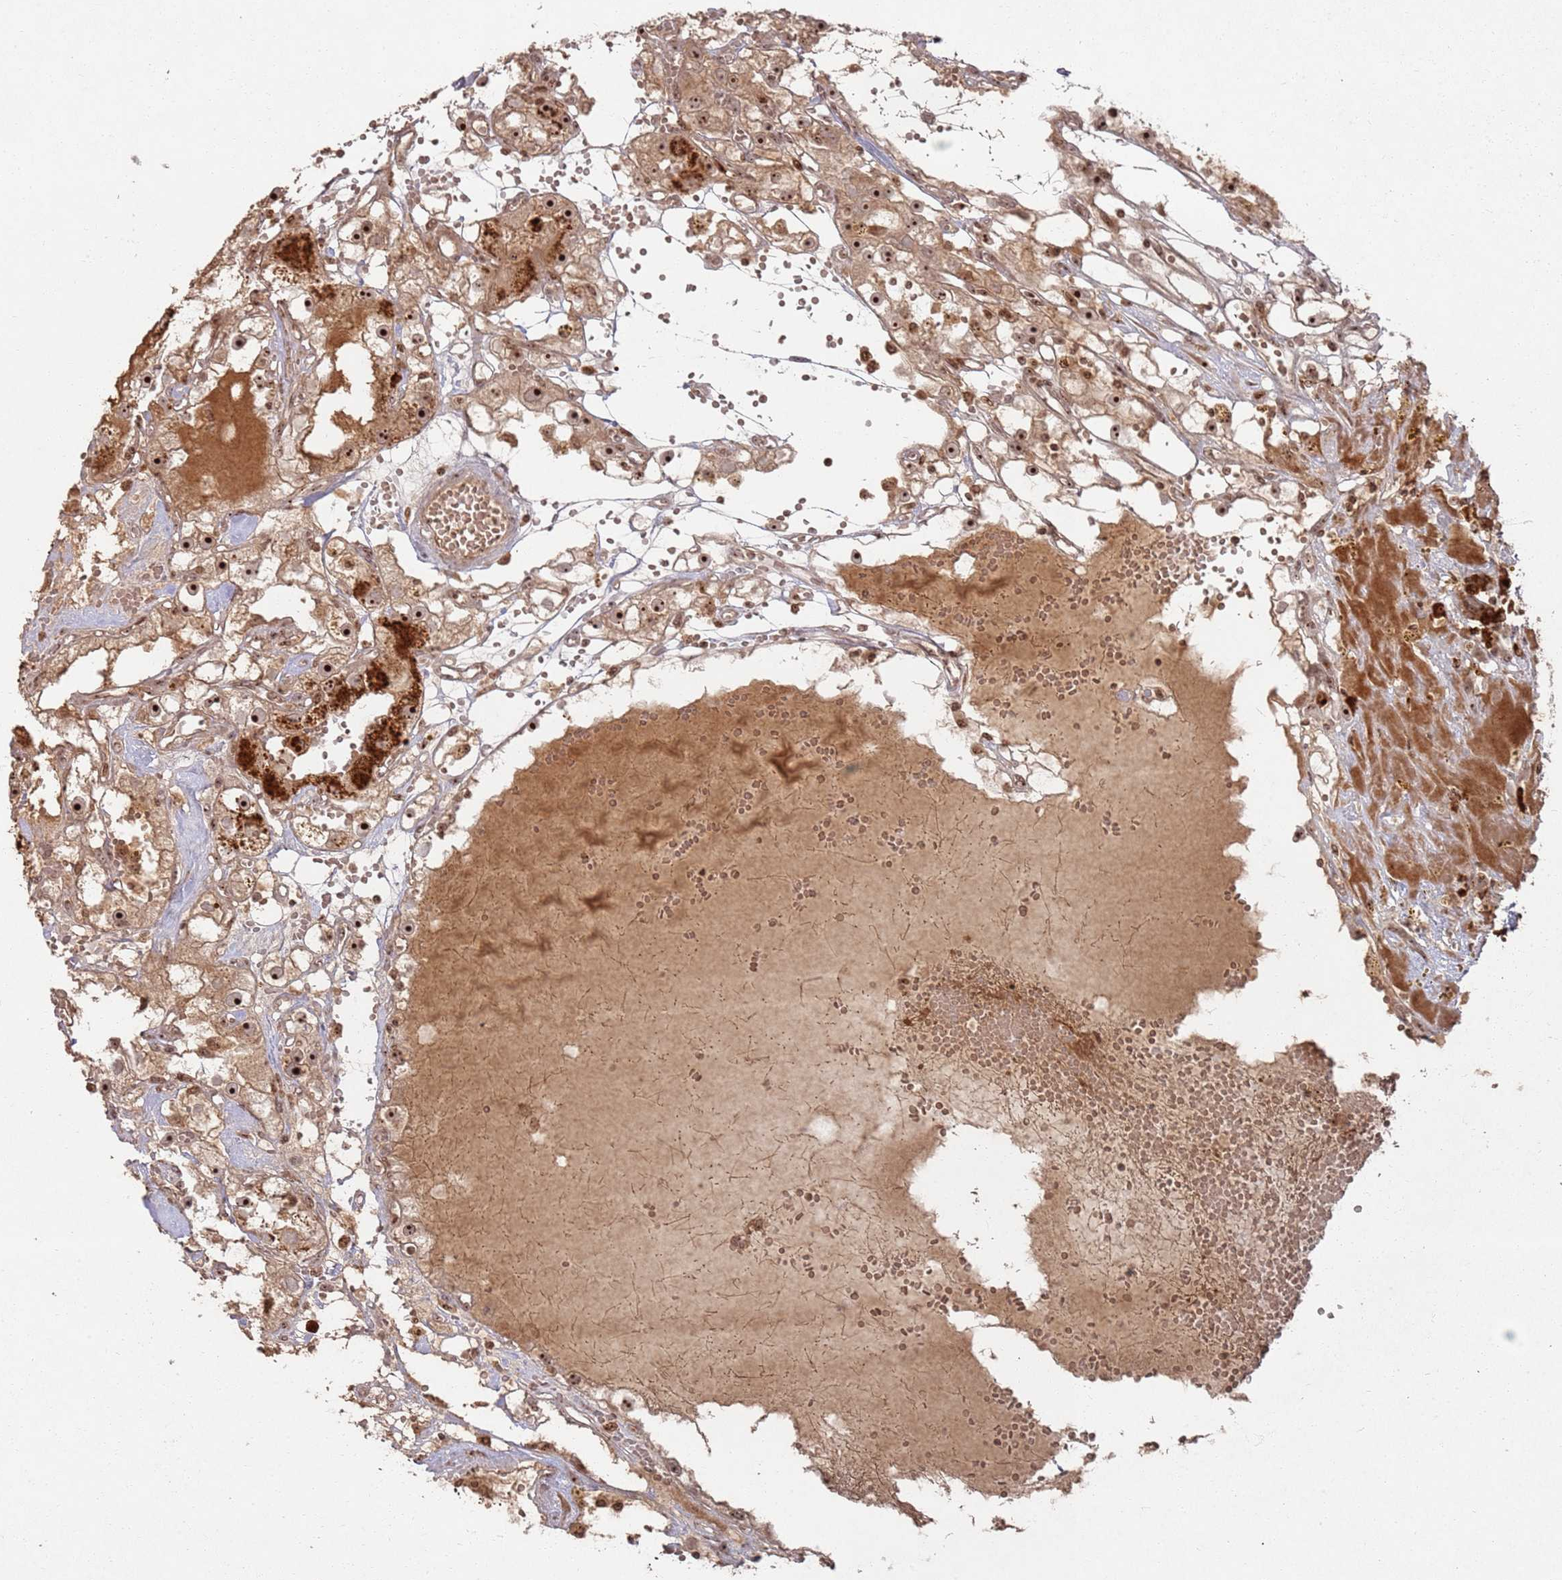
{"staining": {"intensity": "strong", "quantity": ">75%", "location": "cytoplasmic/membranous,nuclear"}, "tissue": "renal cancer", "cell_type": "Tumor cells", "image_type": "cancer", "snomed": [{"axis": "morphology", "description": "Adenocarcinoma, NOS"}, {"axis": "topography", "description": "Kidney"}], "caption": "Protein expression analysis of human adenocarcinoma (renal) reveals strong cytoplasmic/membranous and nuclear positivity in about >75% of tumor cells.", "gene": "UTP11", "patient": {"sex": "male", "age": 56}}